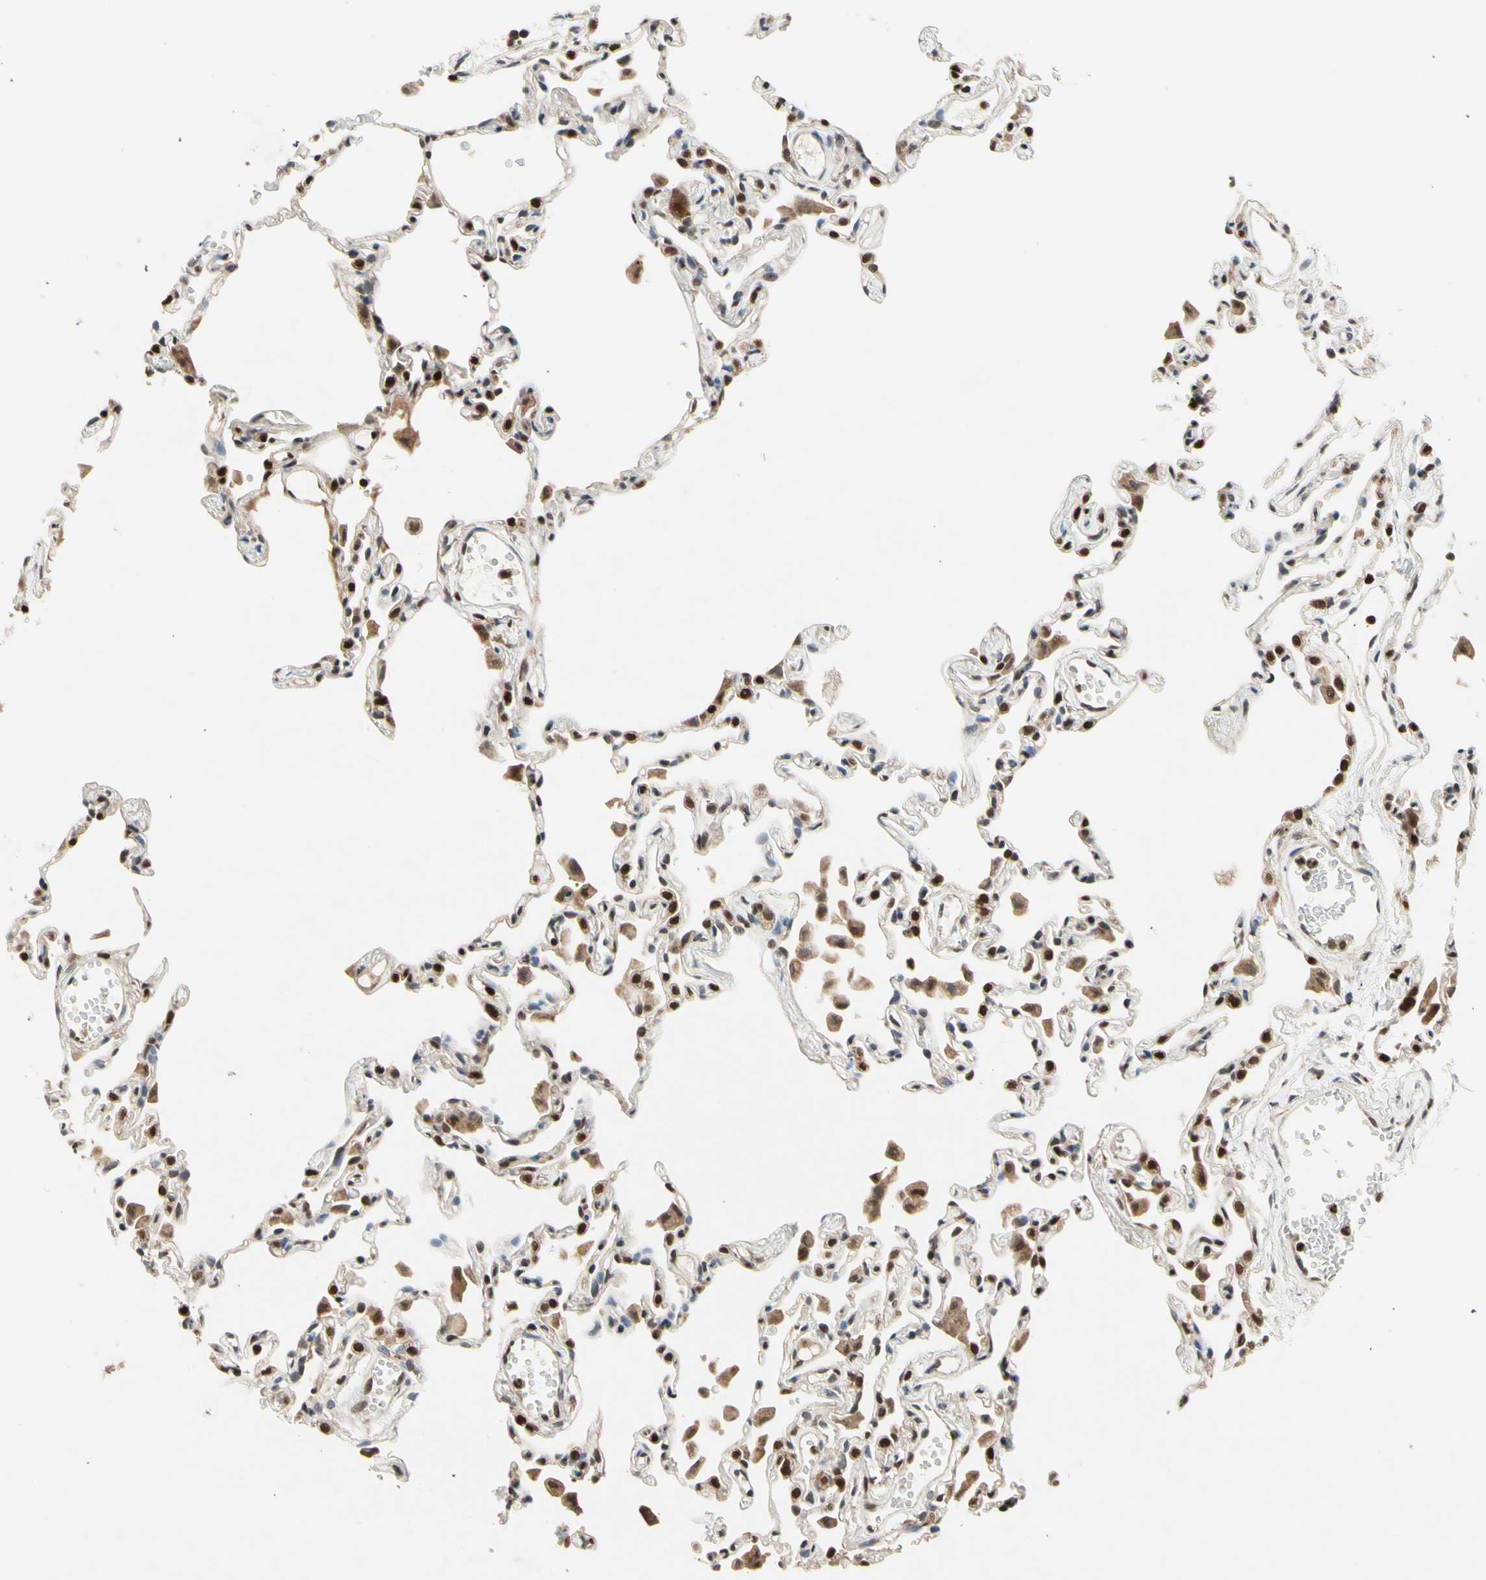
{"staining": {"intensity": "strong", "quantity": ">75%", "location": "nuclear"}, "tissue": "lung", "cell_type": "Alveolar cells", "image_type": "normal", "snomed": [{"axis": "morphology", "description": "Normal tissue, NOS"}, {"axis": "topography", "description": "Lung"}], "caption": "Normal lung displays strong nuclear positivity in about >75% of alveolar cells, visualized by immunohistochemistry.", "gene": "GSR", "patient": {"sex": "female", "age": 49}}